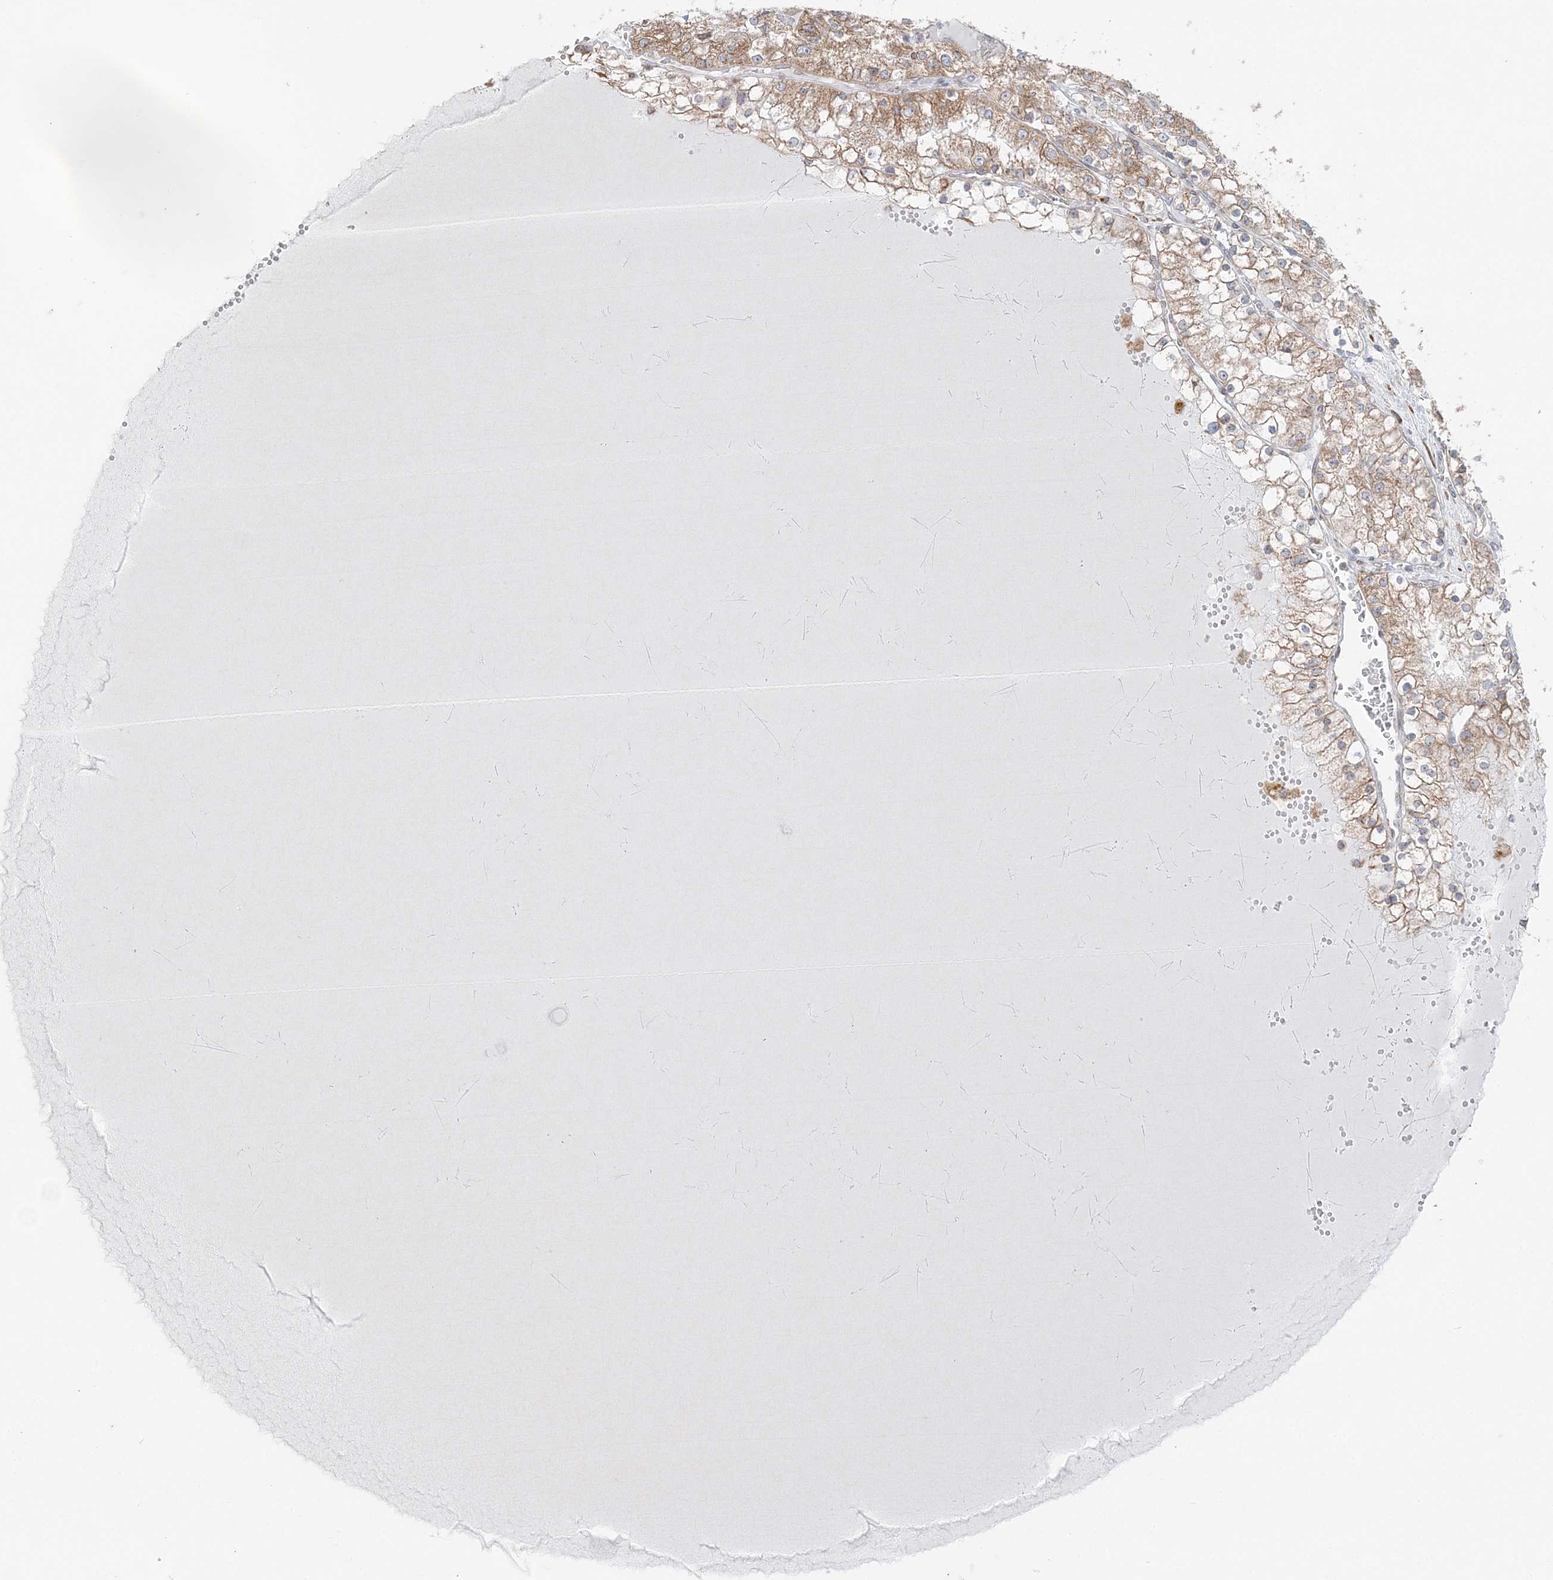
{"staining": {"intensity": "moderate", "quantity": "25%-75%", "location": "cytoplasmic/membranous"}, "tissue": "renal cancer", "cell_type": "Tumor cells", "image_type": "cancer", "snomed": [{"axis": "morphology", "description": "Adenocarcinoma, NOS"}, {"axis": "topography", "description": "Kidney"}], "caption": "Immunohistochemistry (IHC) (DAB (3,3'-diaminobenzidine)) staining of human renal cancer demonstrates moderate cytoplasmic/membranous protein expression in approximately 25%-75% of tumor cells.", "gene": "TMED10", "patient": {"sex": "male", "age": 80}}